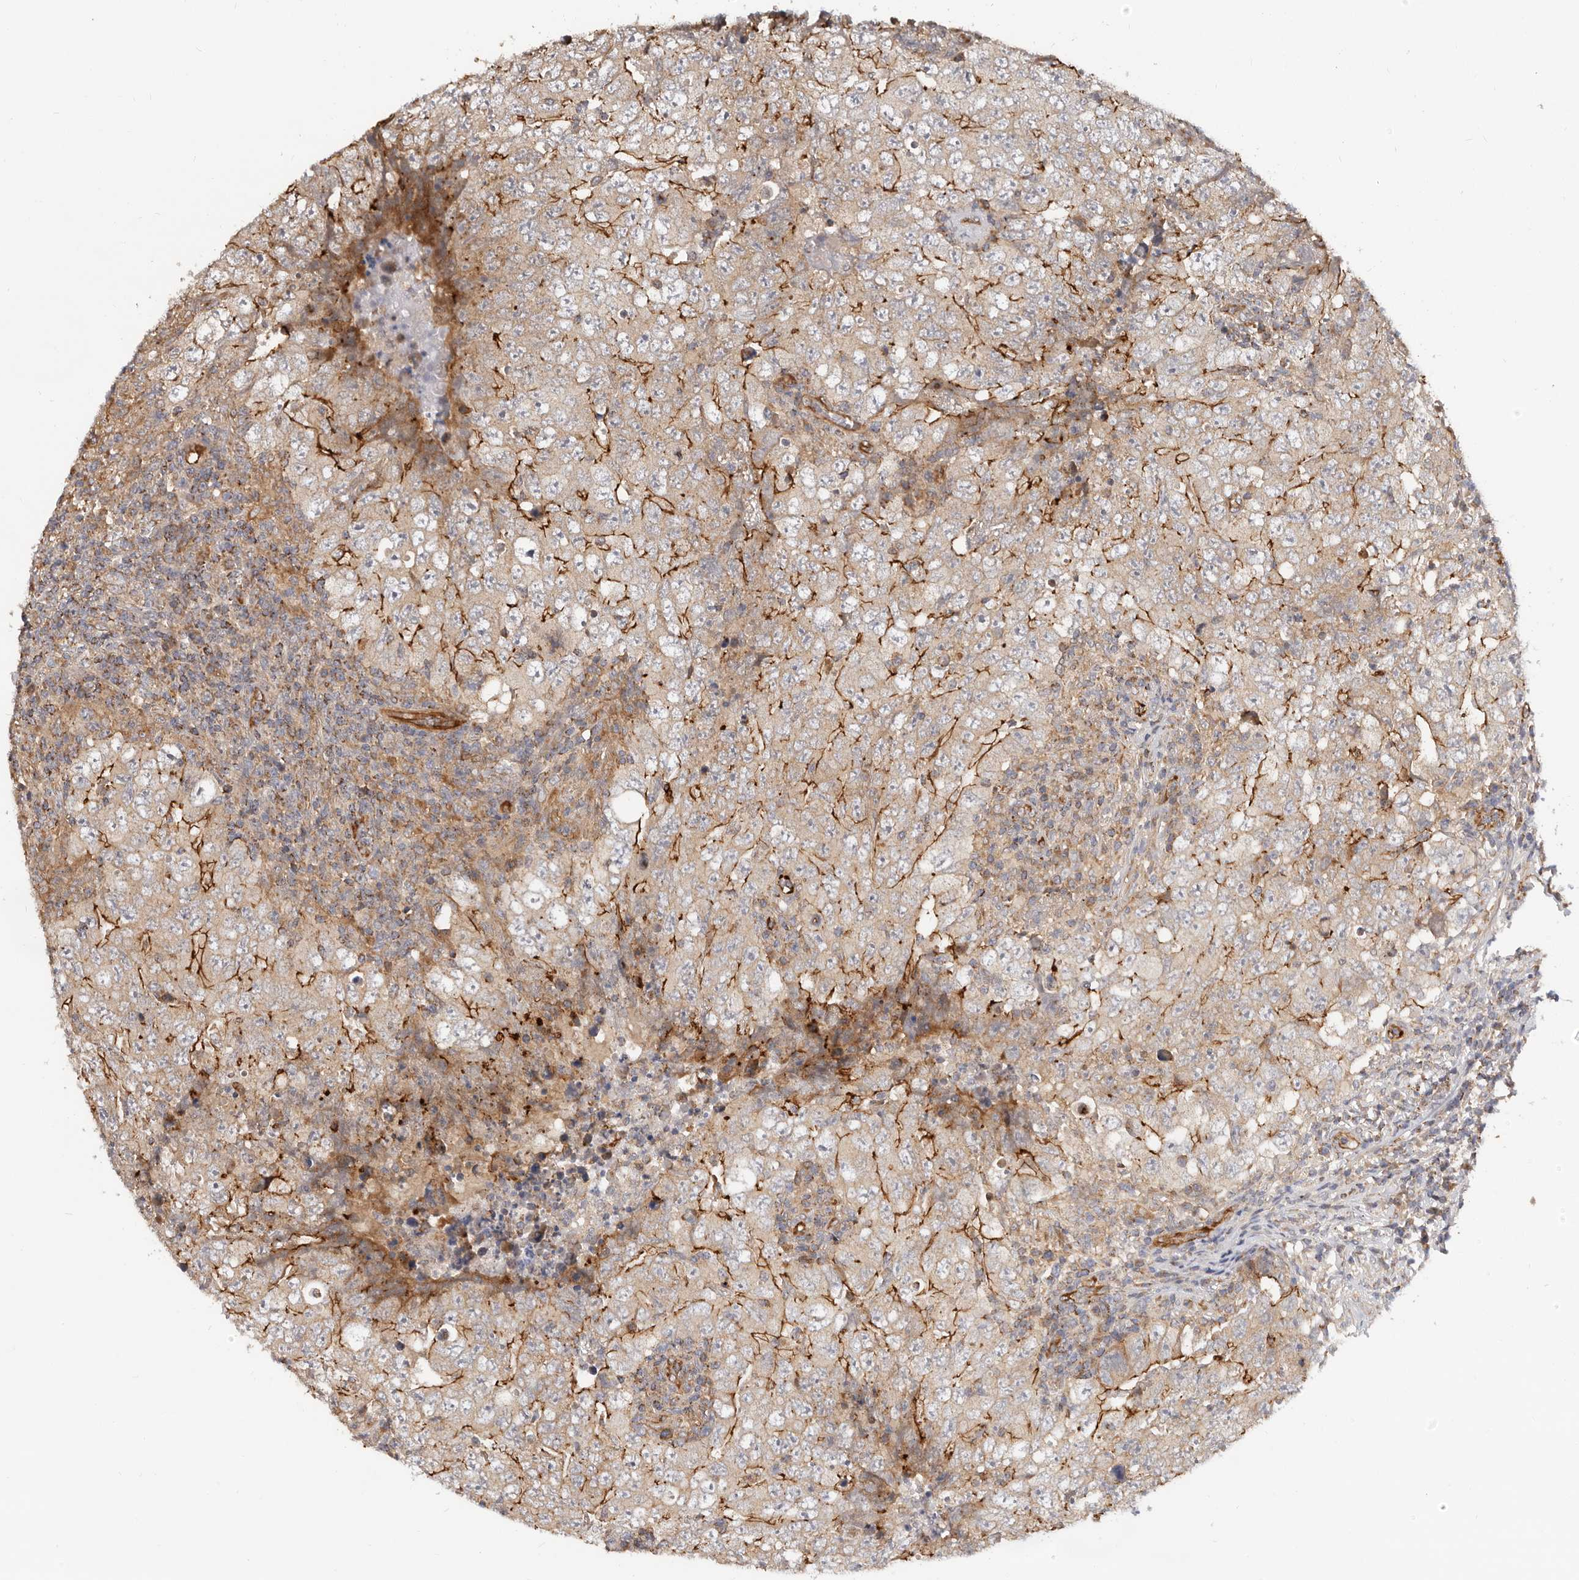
{"staining": {"intensity": "moderate", "quantity": "25%-75%", "location": "cytoplasmic/membranous"}, "tissue": "testis cancer", "cell_type": "Tumor cells", "image_type": "cancer", "snomed": [{"axis": "morphology", "description": "Carcinoma, Embryonal, NOS"}, {"axis": "topography", "description": "Testis"}], "caption": "About 25%-75% of tumor cells in human testis cancer display moderate cytoplasmic/membranous protein staining as visualized by brown immunohistochemical staining.", "gene": "USP49", "patient": {"sex": "male", "age": 26}}